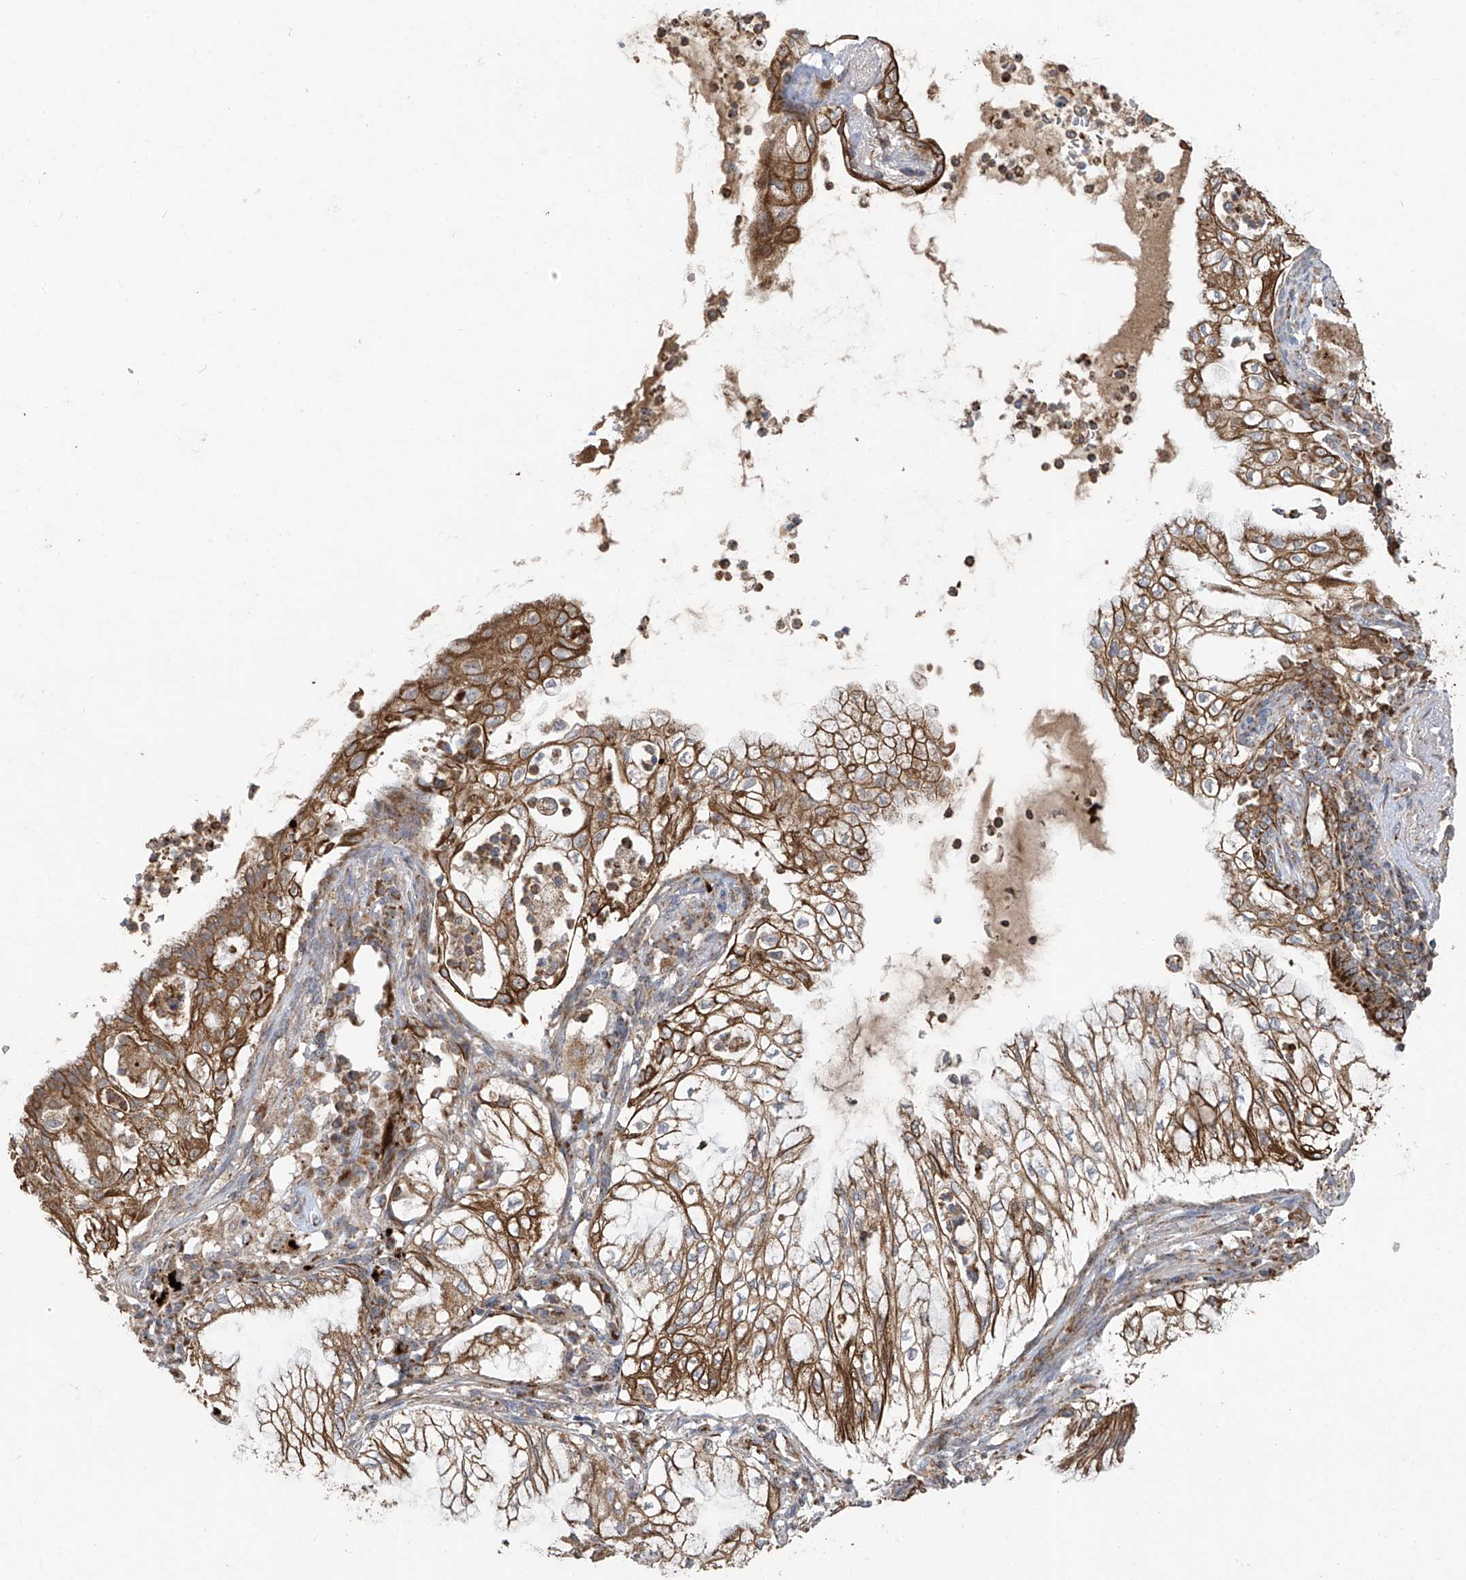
{"staining": {"intensity": "moderate", "quantity": ">75%", "location": "cytoplasmic/membranous"}, "tissue": "lung cancer", "cell_type": "Tumor cells", "image_type": "cancer", "snomed": [{"axis": "morphology", "description": "Adenocarcinoma, NOS"}, {"axis": "topography", "description": "Lung"}], "caption": "The photomicrograph demonstrates a brown stain indicating the presence of a protein in the cytoplasmic/membranous of tumor cells in lung cancer.", "gene": "C2orf74", "patient": {"sex": "female", "age": 70}}